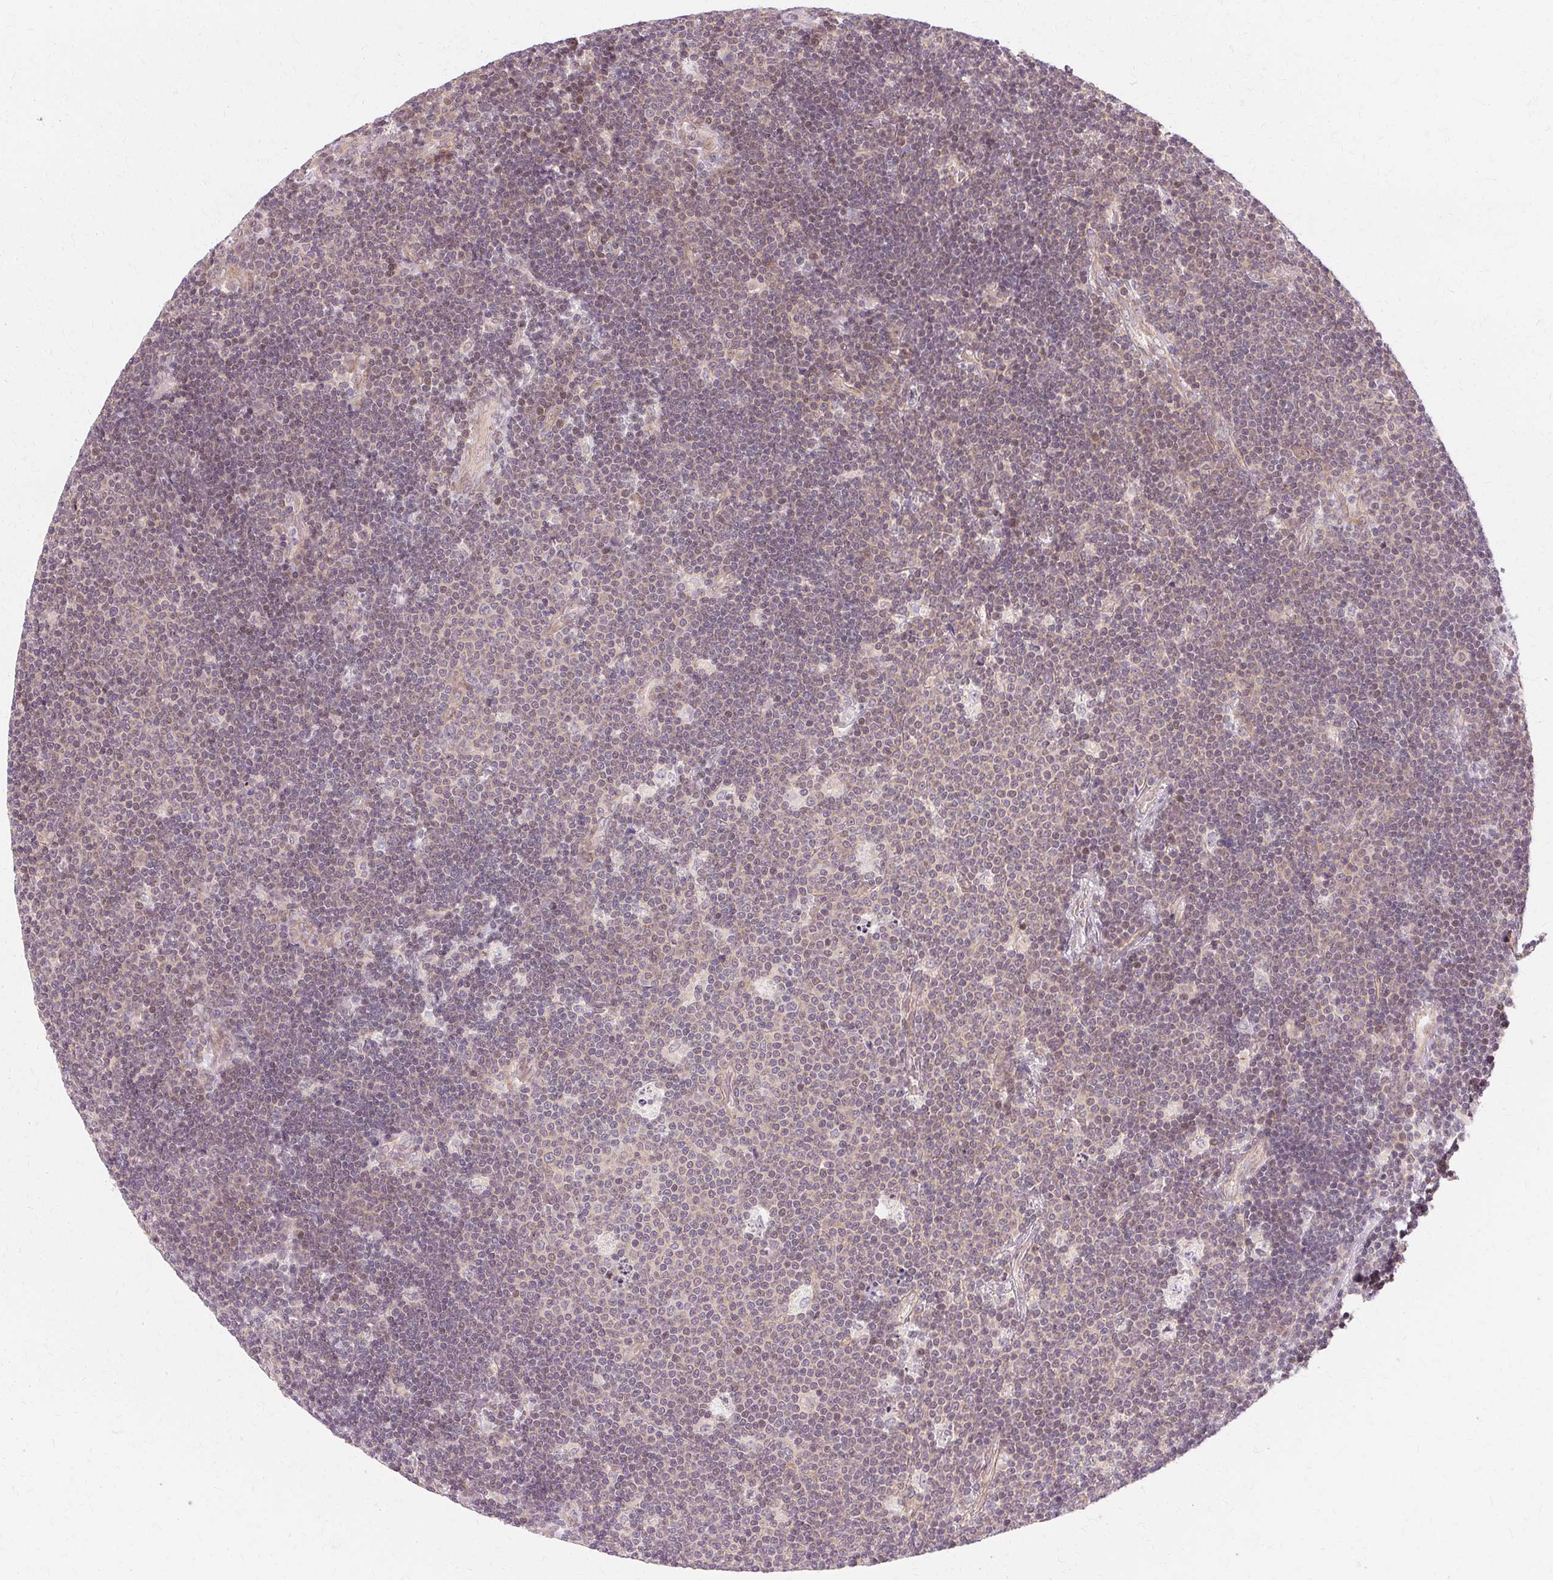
{"staining": {"intensity": "negative", "quantity": "none", "location": "none"}, "tissue": "lymphoma", "cell_type": "Tumor cells", "image_type": "cancer", "snomed": [{"axis": "morphology", "description": "Malignant lymphoma, non-Hodgkin's type, Low grade"}, {"axis": "topography", "description": "Brain"}], "caption": "An IHC photomicrograph of malignant lymphoma, non-Hodgkin's type (low-grade) is shown. There is no staining in tumor cells of malignant lymphoma, non-Hodgkin's type (low-grade).", "gene": "USP8", "patient": {"sex": "female", "age": 66}}